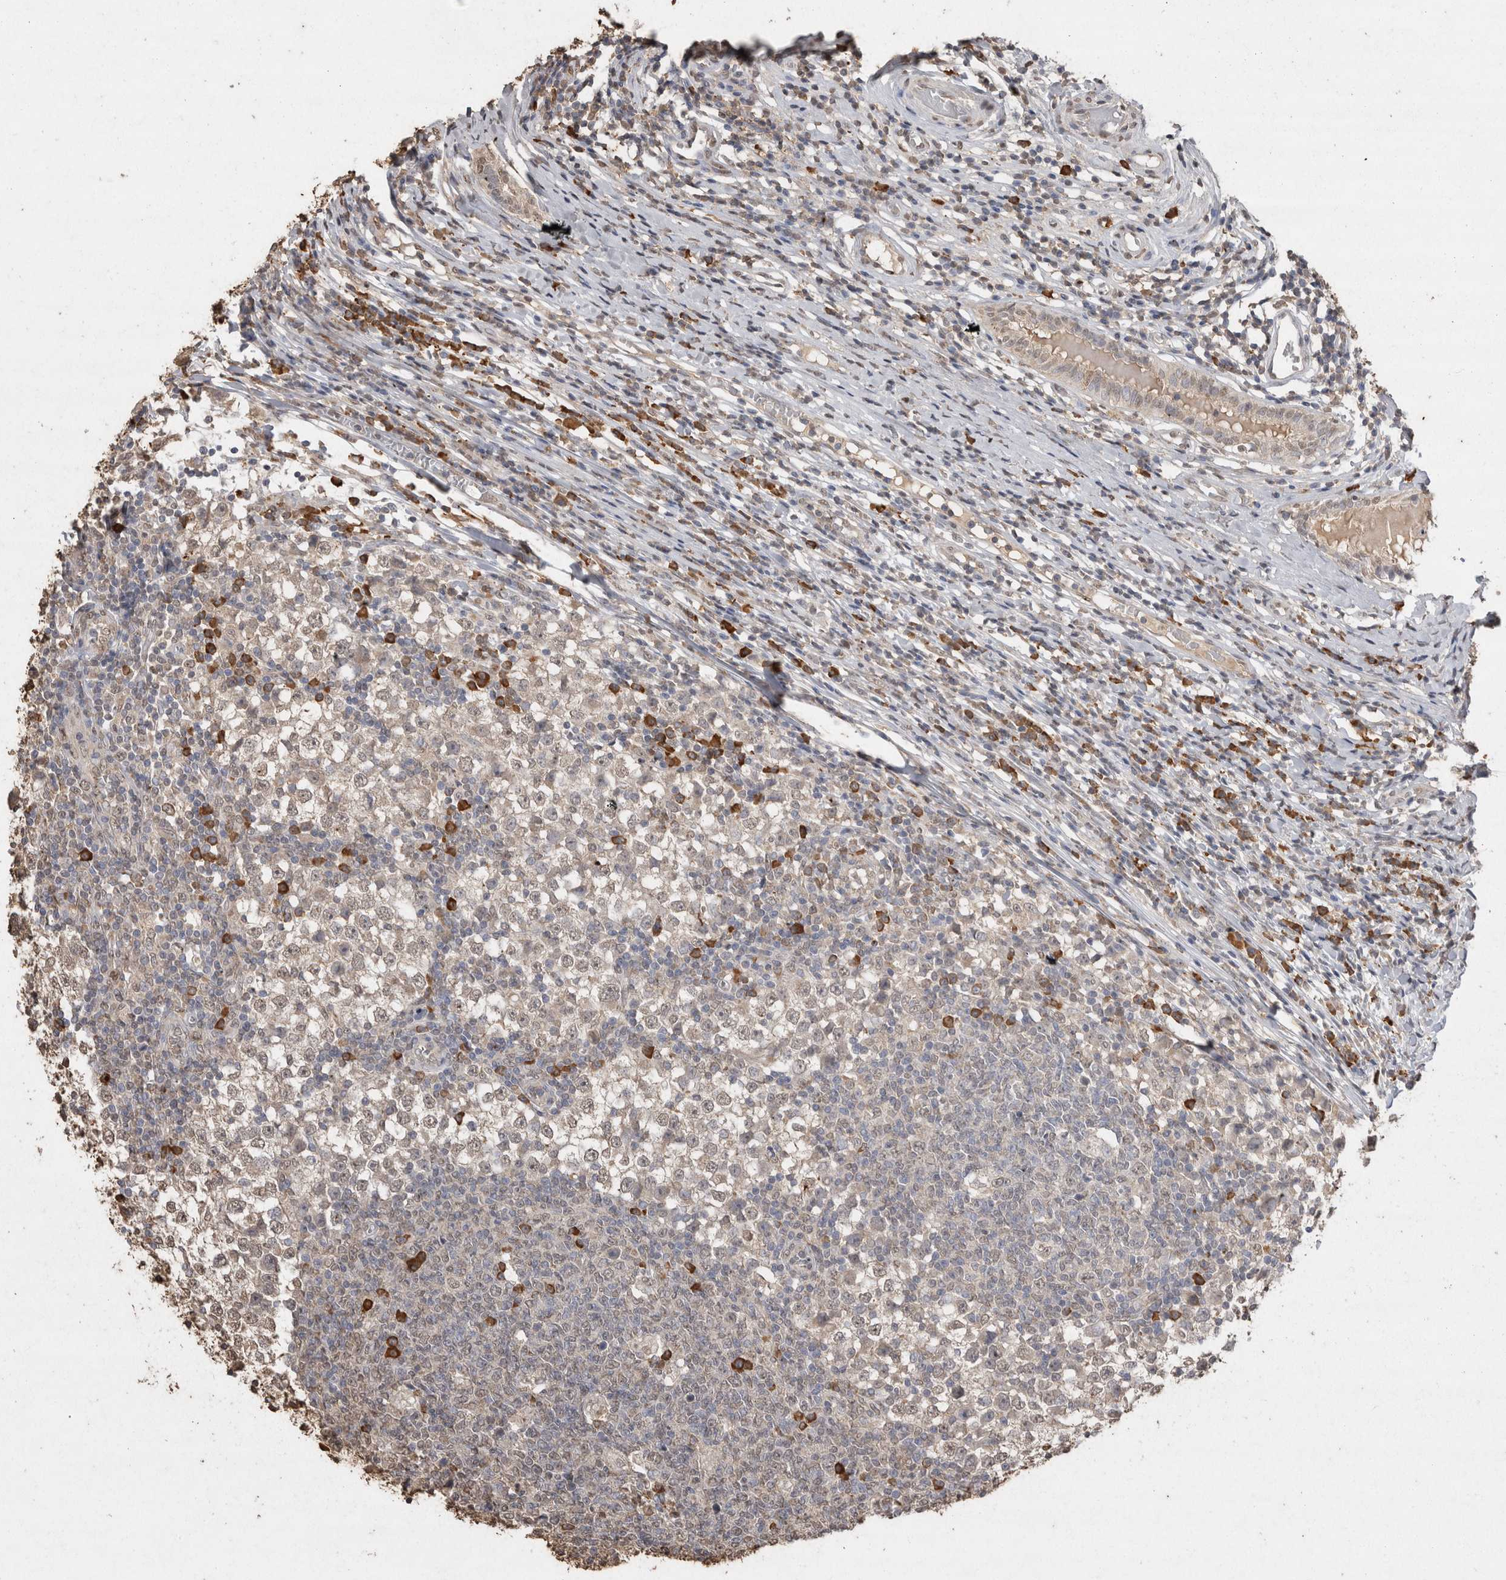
{"staining": {"intensity": "weak", "quantity": "25%-75%", "location": "nuclear"}, "tissue": "testis cancer", "cell_type": "Tumor cells", "image_type": "cancer", "snomed": [{"axis": "morphology", "description": "Seminoma, NOS"}, {"axis": "topography", "description": "Testis"}], "caption": "Immunohistochemistry photomicrograph of neoplastic tissue: human testis cancer stained using immunohistochemistry shows low levels of weak protein expression localized specifically in the nuclear of tumor cells, appearing as a nuclear brown color.", "gene": "CRELD2", "patient": {"sex": "male", "age": 65}}